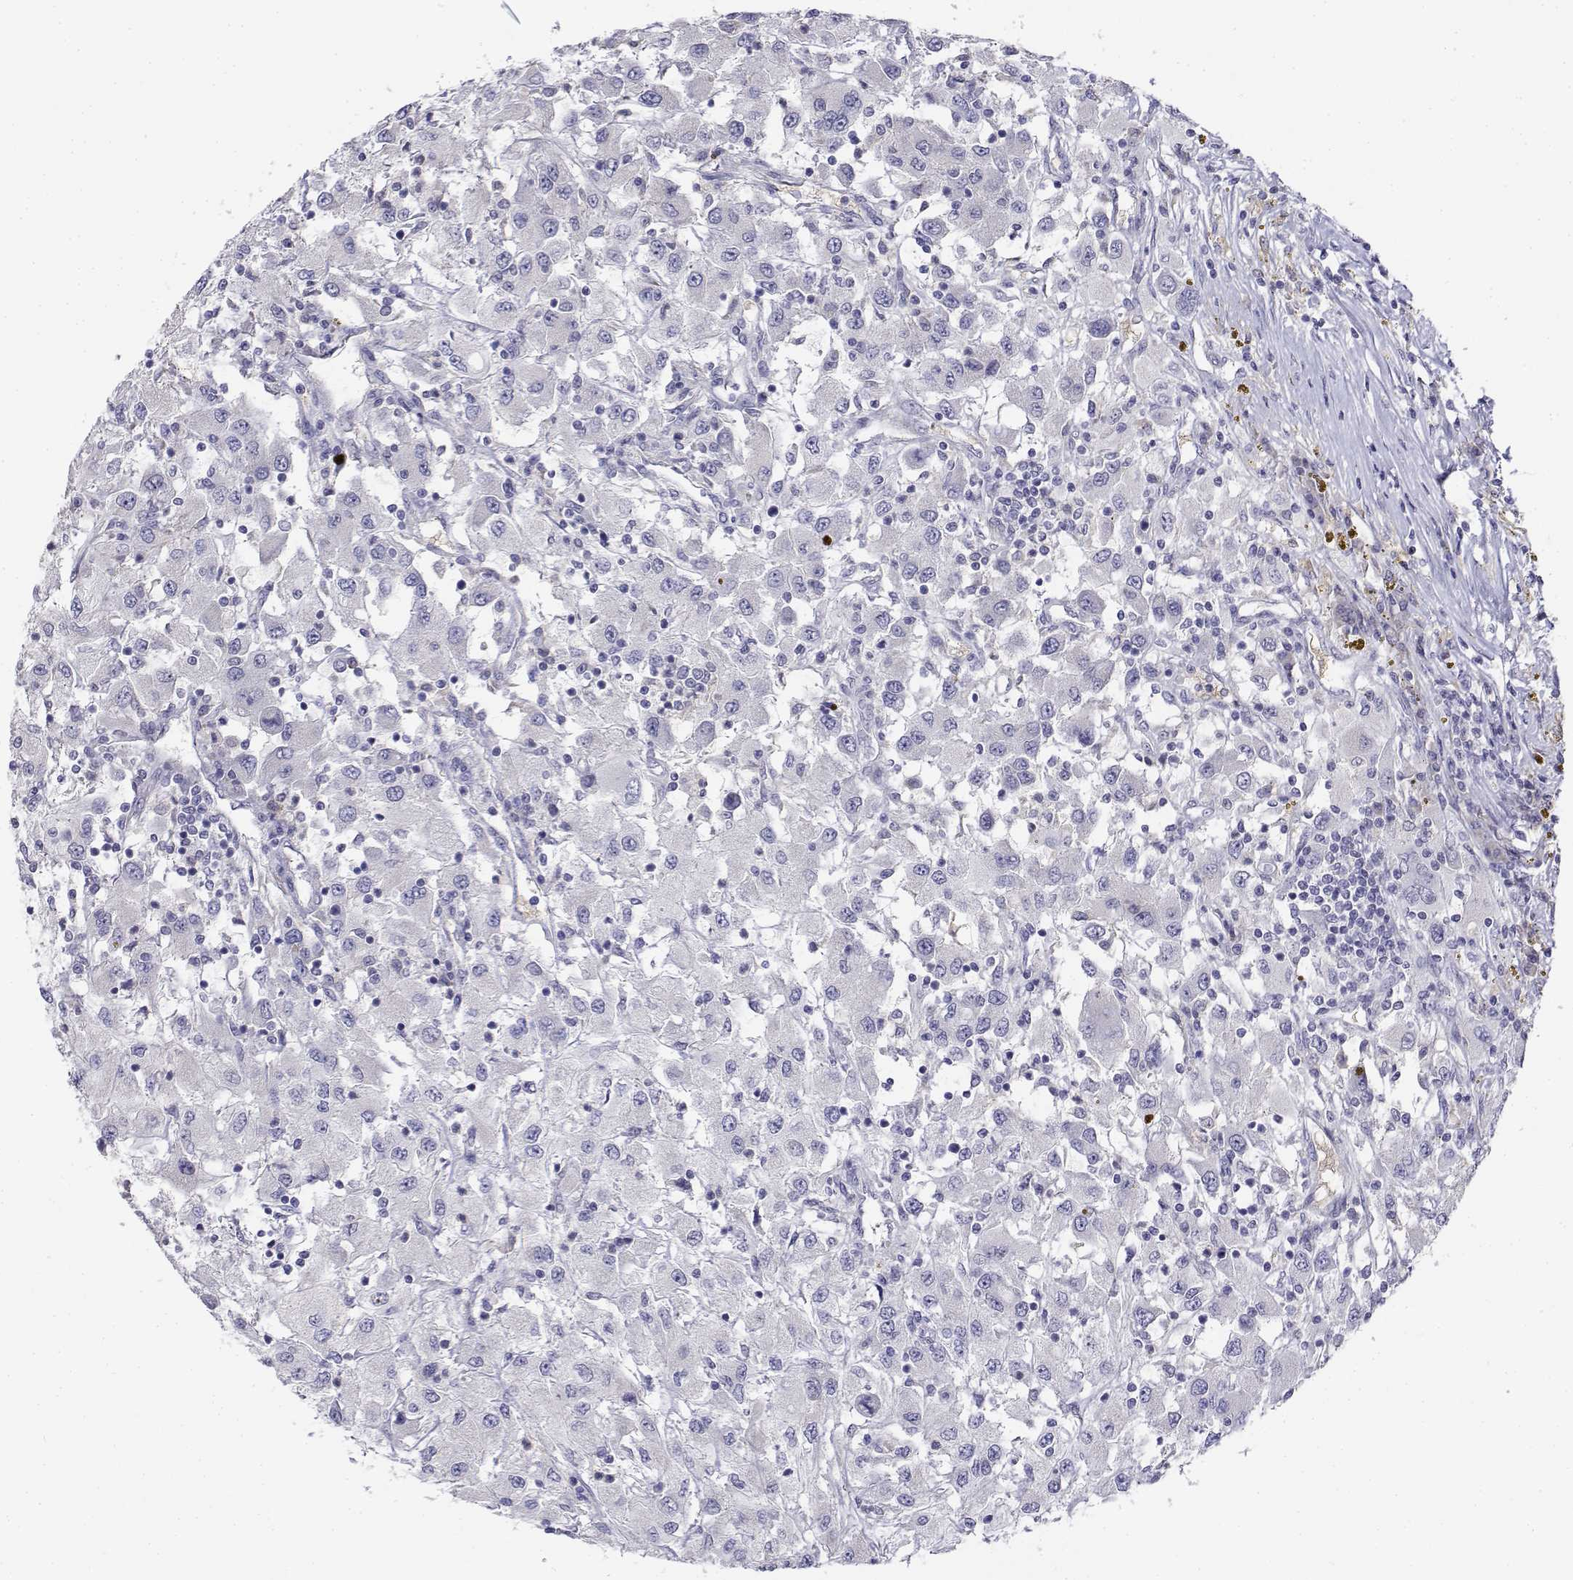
{"staining": {"intensity": "negative", "quantity": "none", "location": "none"}, "tissue": "renal cancer", "cell_type": "Tumor cells", "image_type": "cancer", "snomed": [{"axis": "morphology", "description": "Adenocarcinoma, NOS"}, {"axis": "topography", "description": "Kidney"}], "caption": "There is no significant positivity in tumor cells of renal cancer.", "gene": "CADM1", "patient": {"sex": "female", "age": 67}}